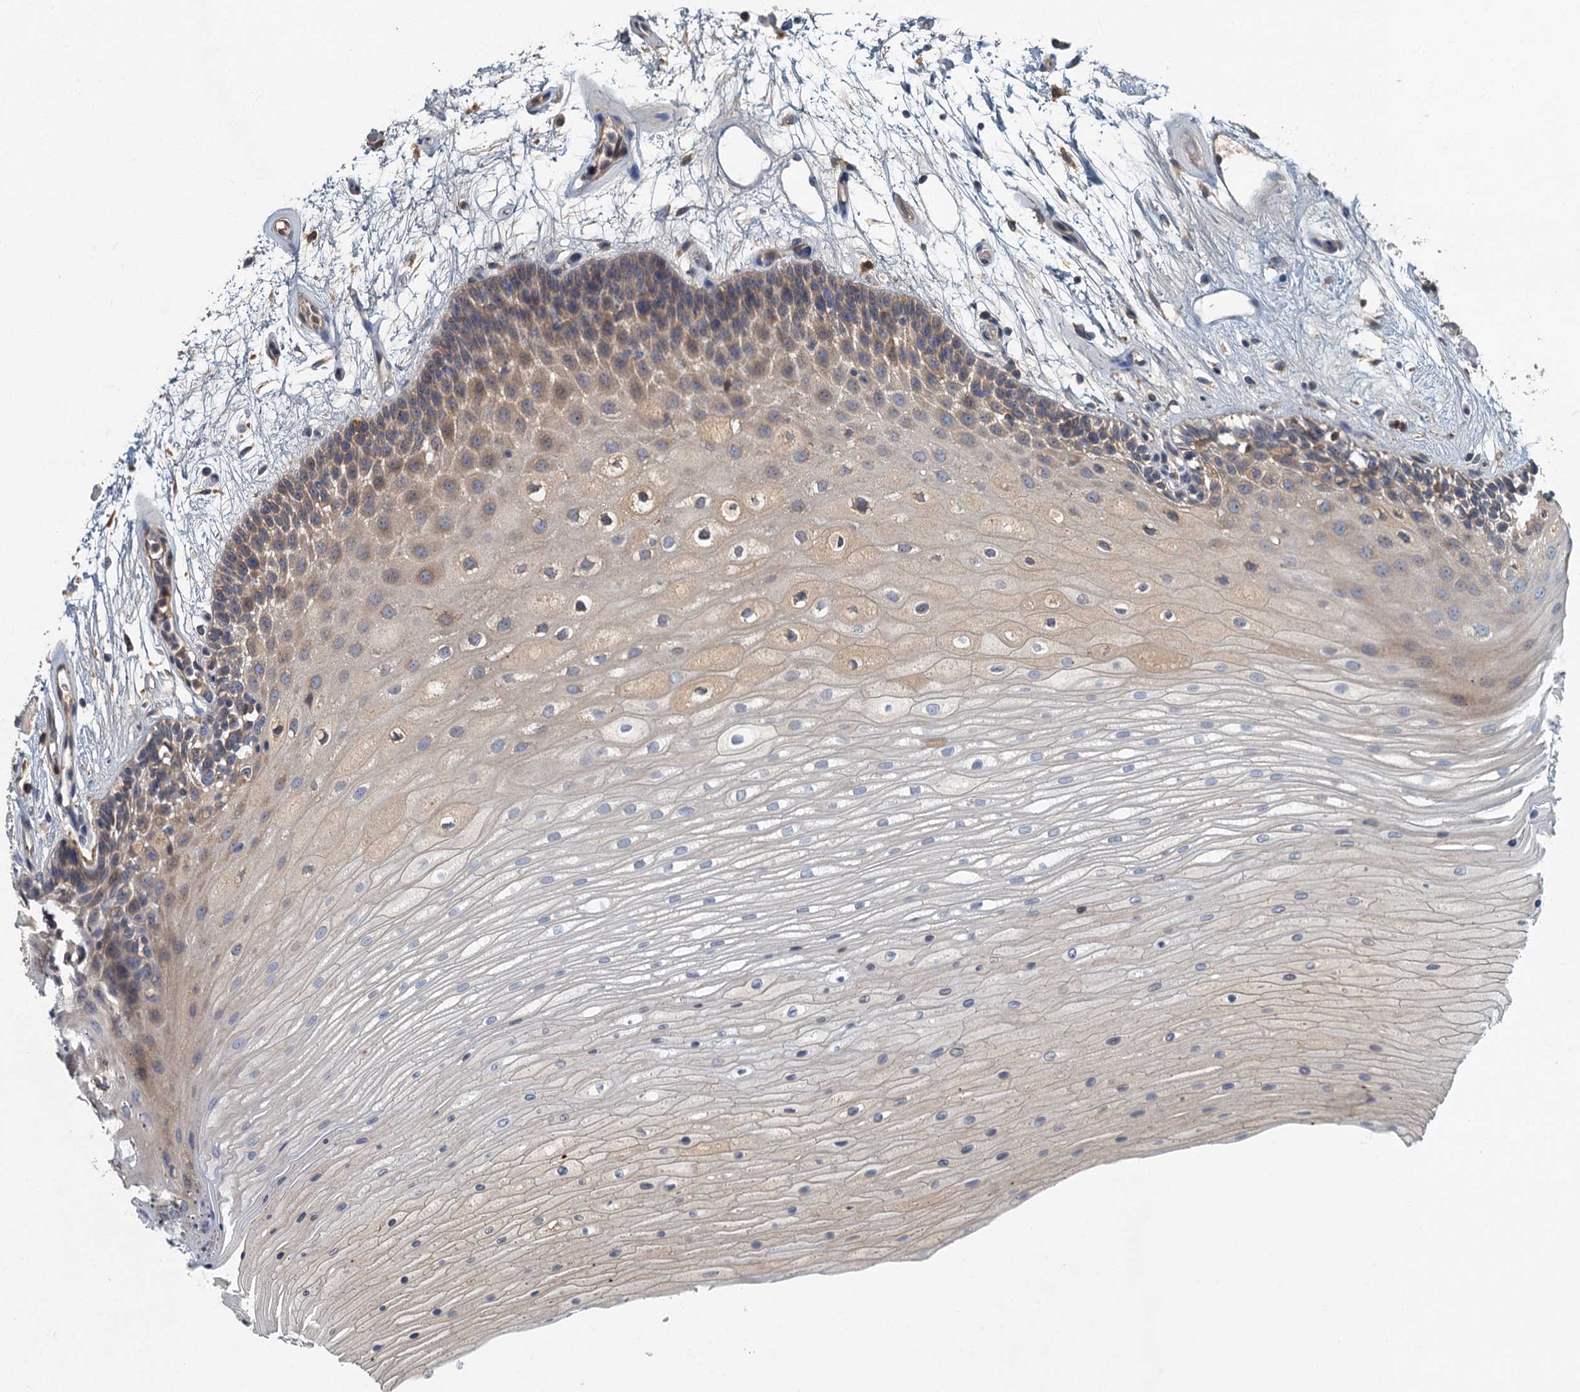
{"staining": {"intensity": "weak", "quantity": "25%-75%", "location": "cytoplasmic/membranous"}, "tissue": "oral mucosa", "cell_type": "Squamous epithelial cells", "image_type": "normal", "snomed": [{"axis": "morphology", "description": "Normal tissue, NOS"}, {"axis": "topography", "description": "Oral tissue"}], "caption": "Immunohistochemical staining of unremarkable oral mucosa exhibits low levels of weak cytoplasmic/membranous positivity in approximately 25%-75% of squamous epithelial cells.", "gene": "SPDYC", "patient": {"sex": "female", "age": 80}}